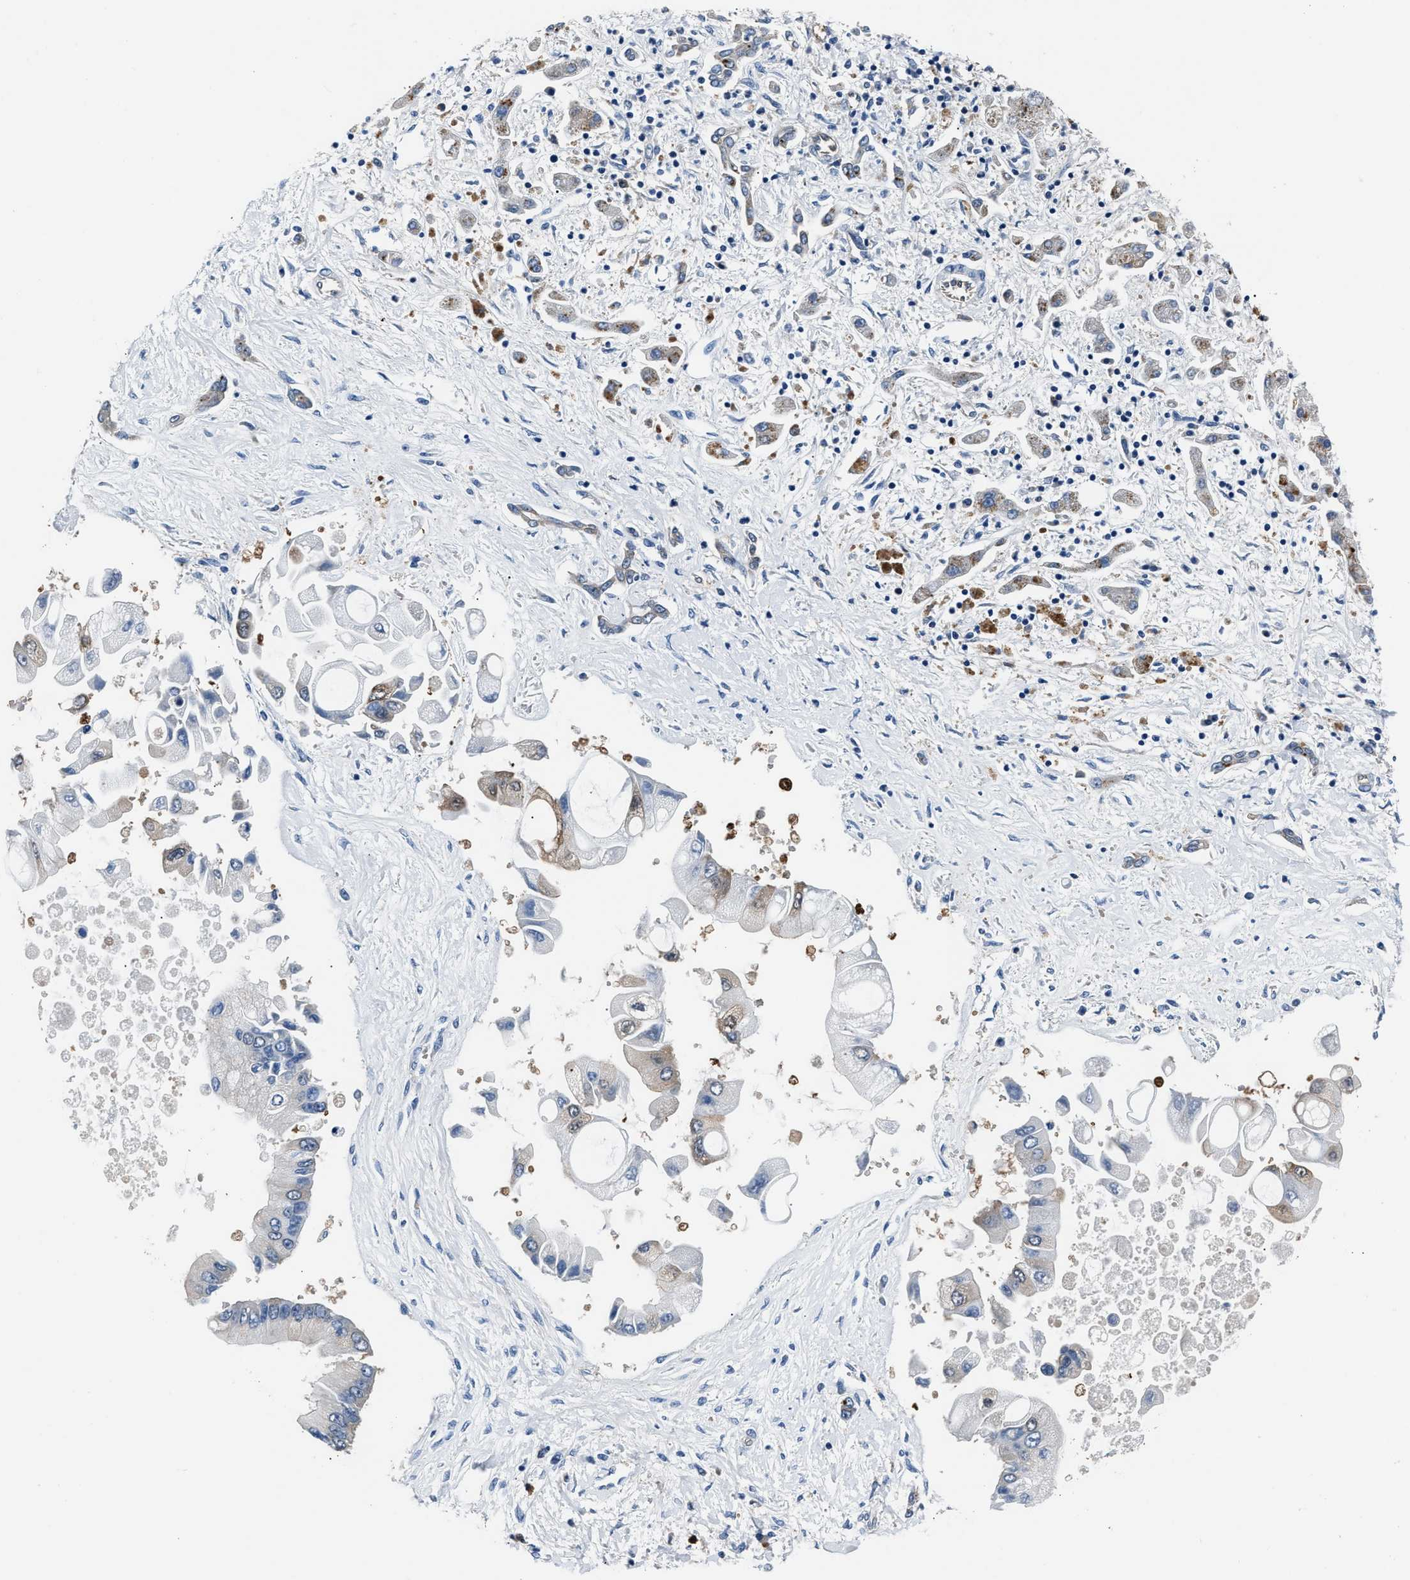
{"staining": {"intensity": "negative", "quantity": "none", "location": "none"}, "tissue": "liver cancer", "cell_type": "Tumor cells", "image_type": "cancer", "snomed": [{"axis": "morphology", "description": "Cholangiocarcinoma"}, {"axis": "topography", "description": "Liver"}], "caption": "Tumor cells show no significant protein expression in liver cancer. (DAB (3,3'-diaminobenzidine) IHC, high magnification).", "gene": "PPA1", "patient": {"sex": "male", "age": 50}}